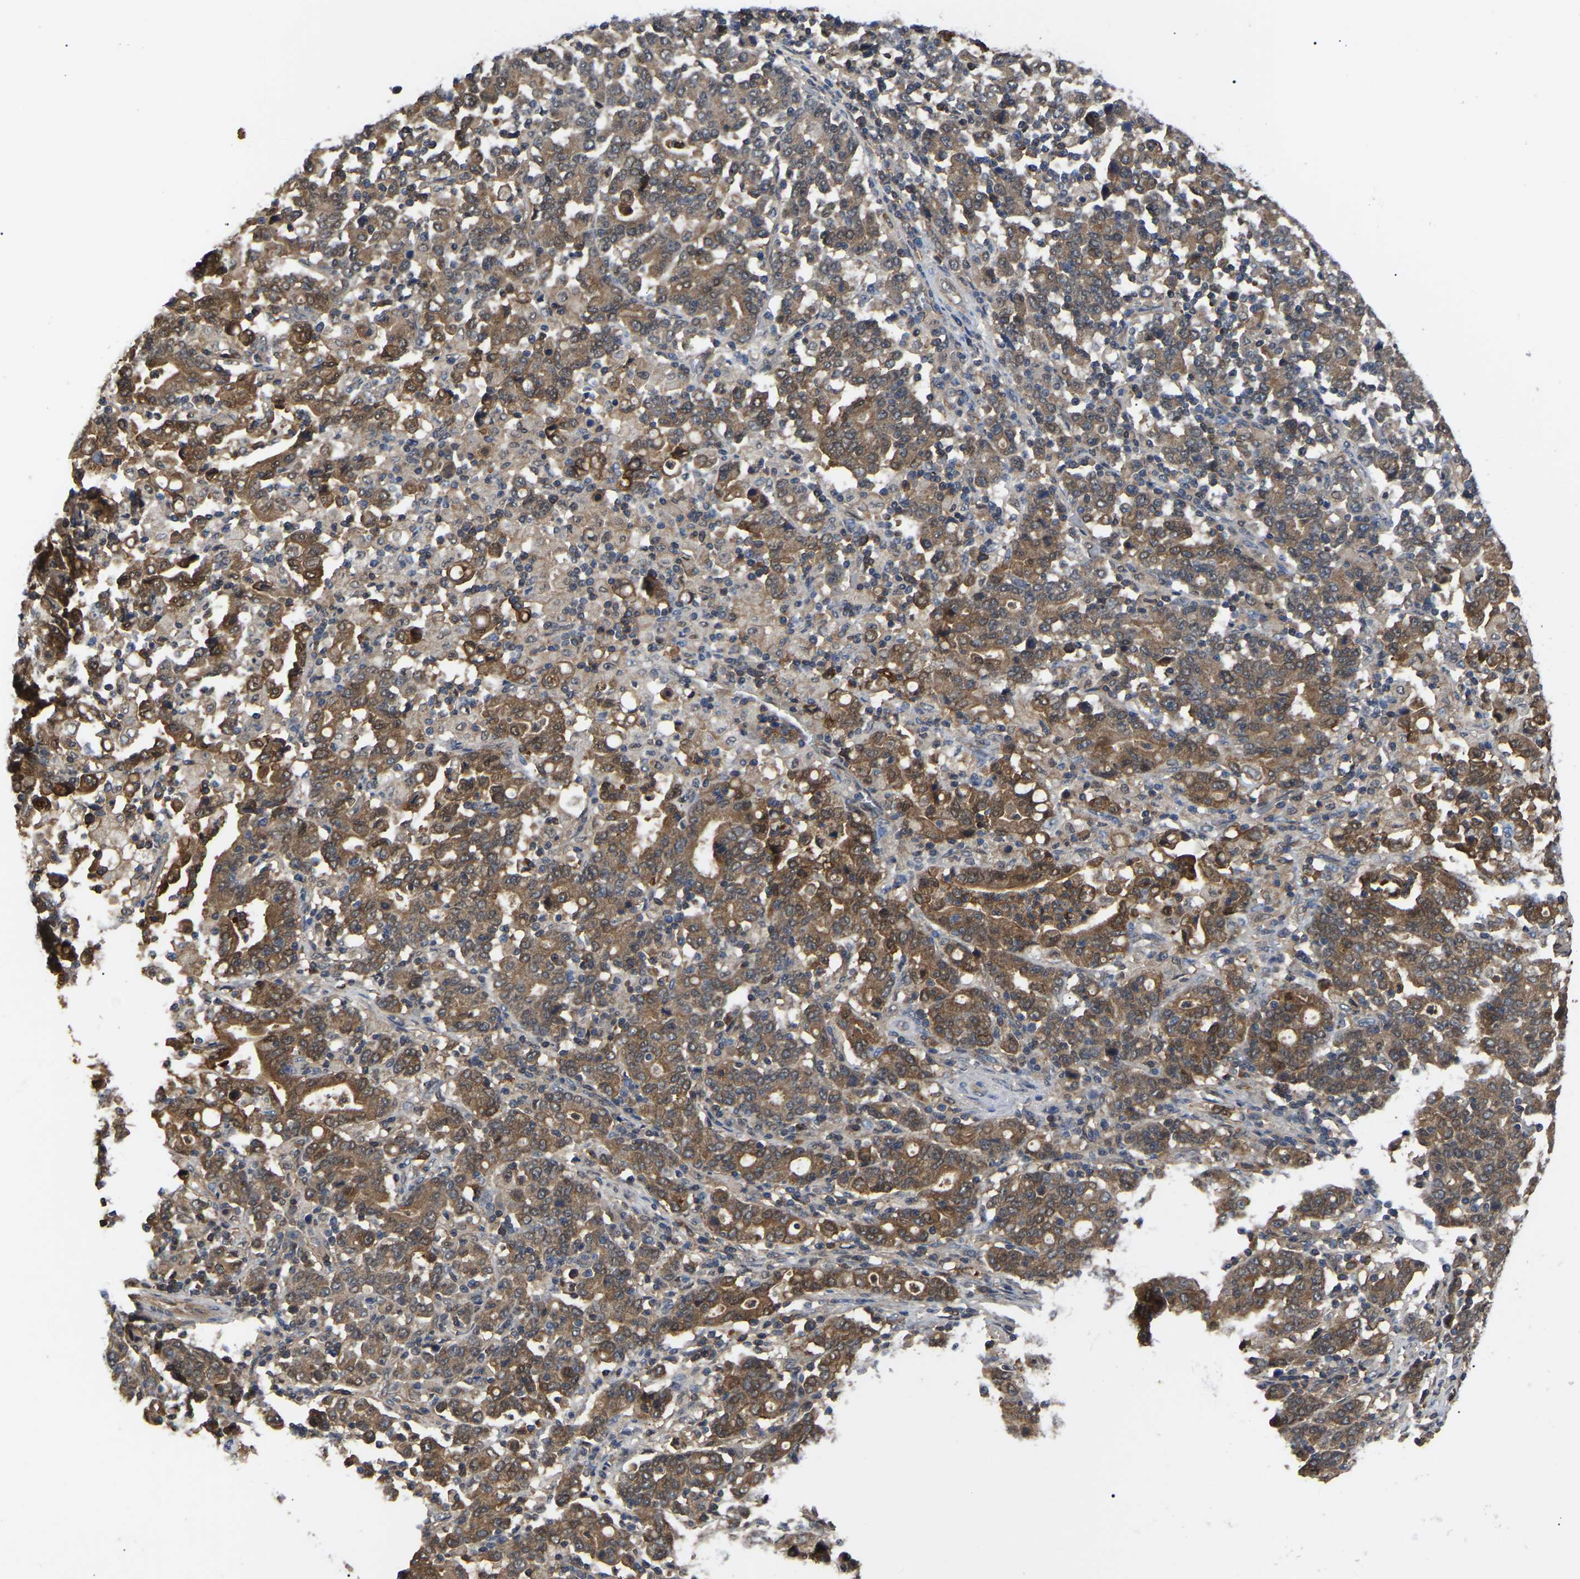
{"staining": {"intensity": "moderate", "quantity": ">75%", "location": "cytoplasmic/membranous"}, "tissue": "stomach cancer", "cell_type": "Tumor cells", "image_type": "cancer", "snomed": [{"axis": "morphology", "description": "Adenocarcinoma, NOS"}, {"axis": "topography", "description": "Stomach, upper"}], "caption": "The histopathology image shows staining of stomach adenocarcinoma, revealing moderate cytoplasmic/membranous protein expression (brown color) within tumor cells. (IHC, brightfield microscopy, high magnification).", "gene": "CIT", "patient": {"sex": "male", "age": 69}}